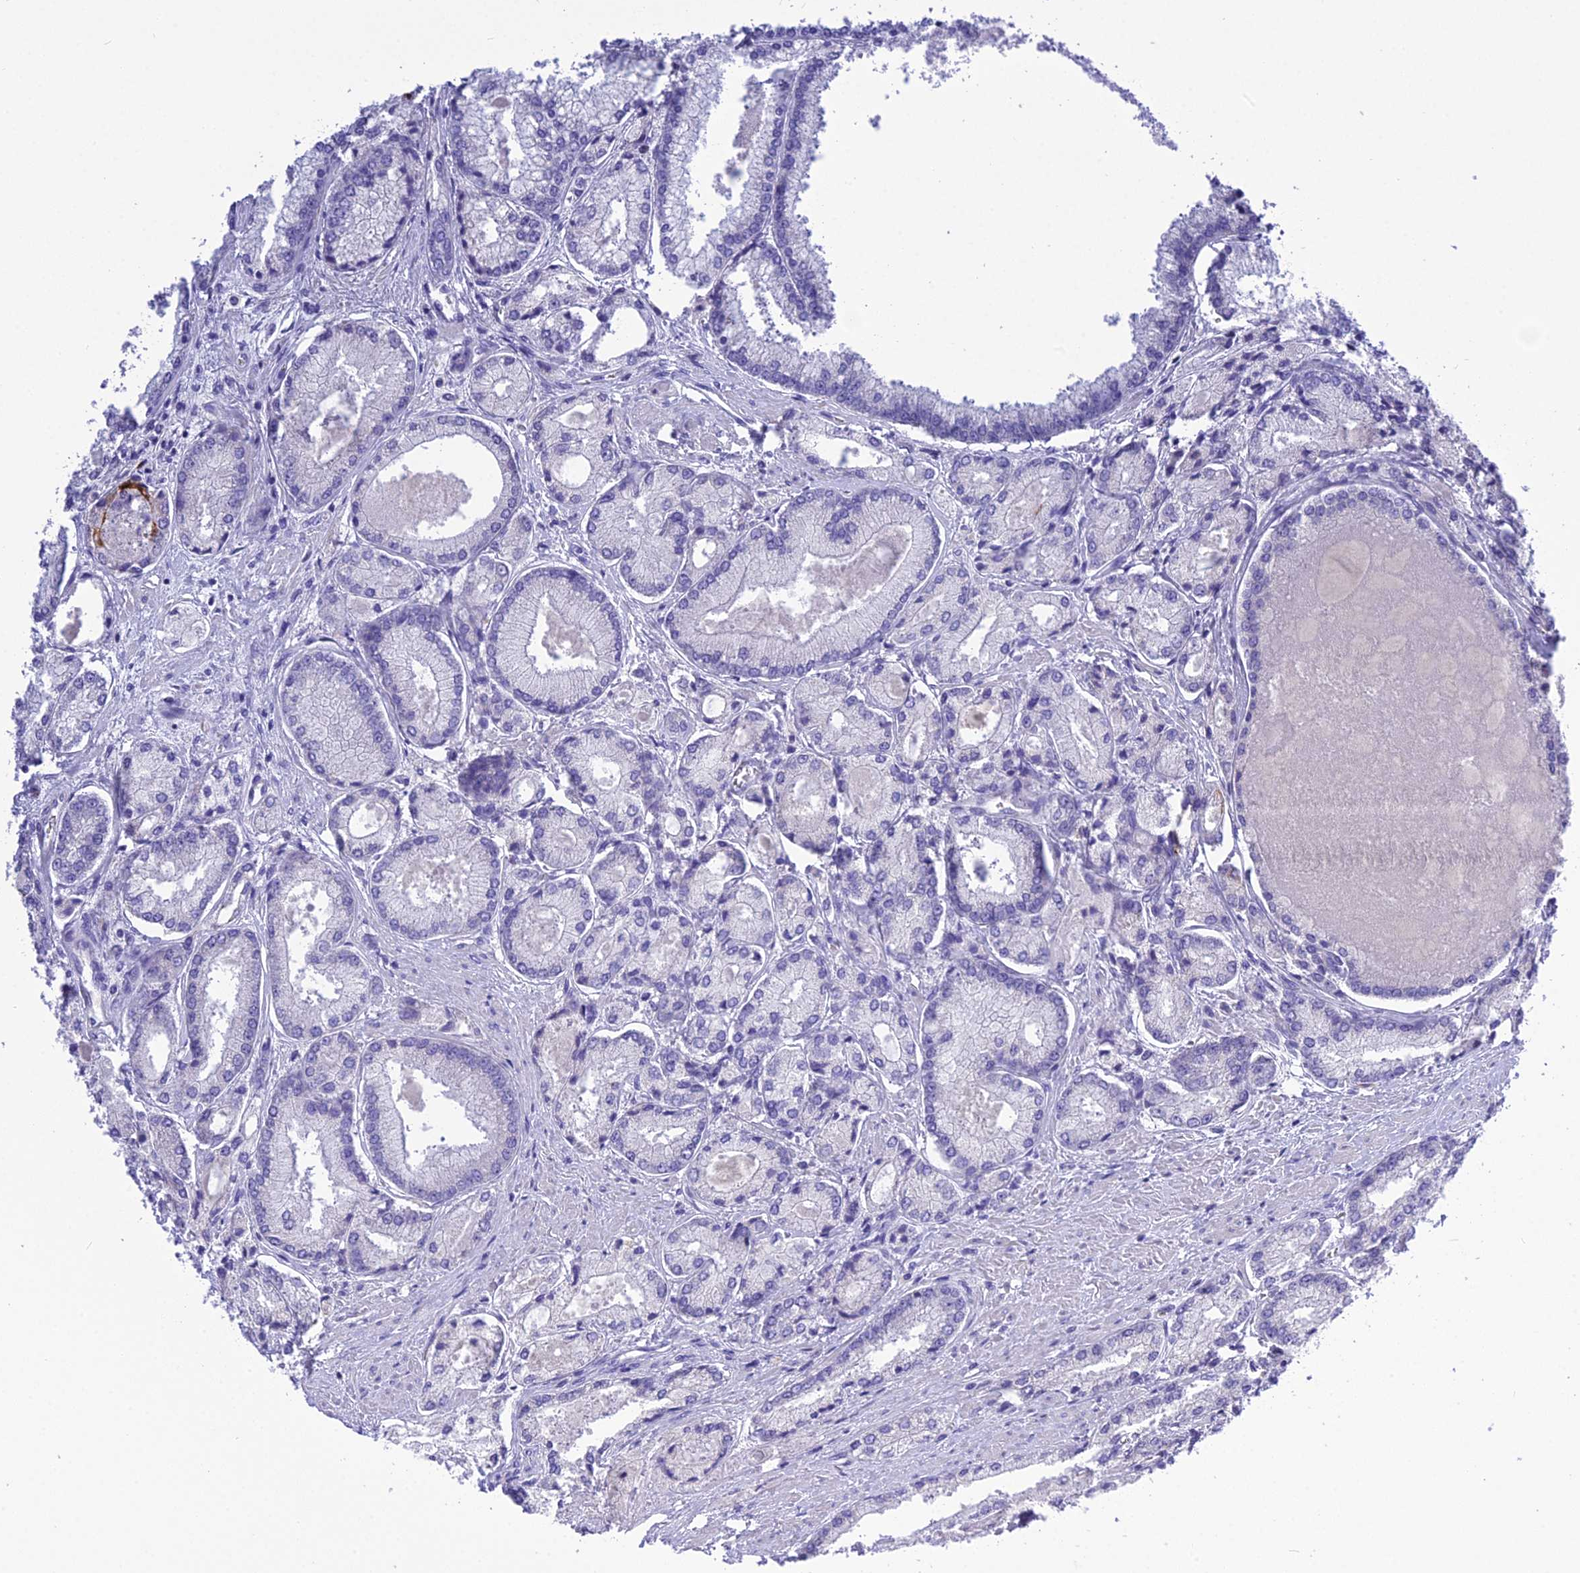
{"staining": {"intensity": "negative", "quantity": "none", "location": "none"}, "tissue": "prostate cancer", "cell_type": "Tumor cells", "image_type": "cancer", "snomed": [{"axis": "morphology", "description": "Adenocarcinoma, Low grade"}, {"axis": "topography", "description": "Prostate"}], "caption": "This is an IHC image of prostate cancer (low-grade adenocarcinoma). There is no positivity in tumor cells.", "gene": "KIAA0408", "patient": {"sex": "male", "age": 74}}